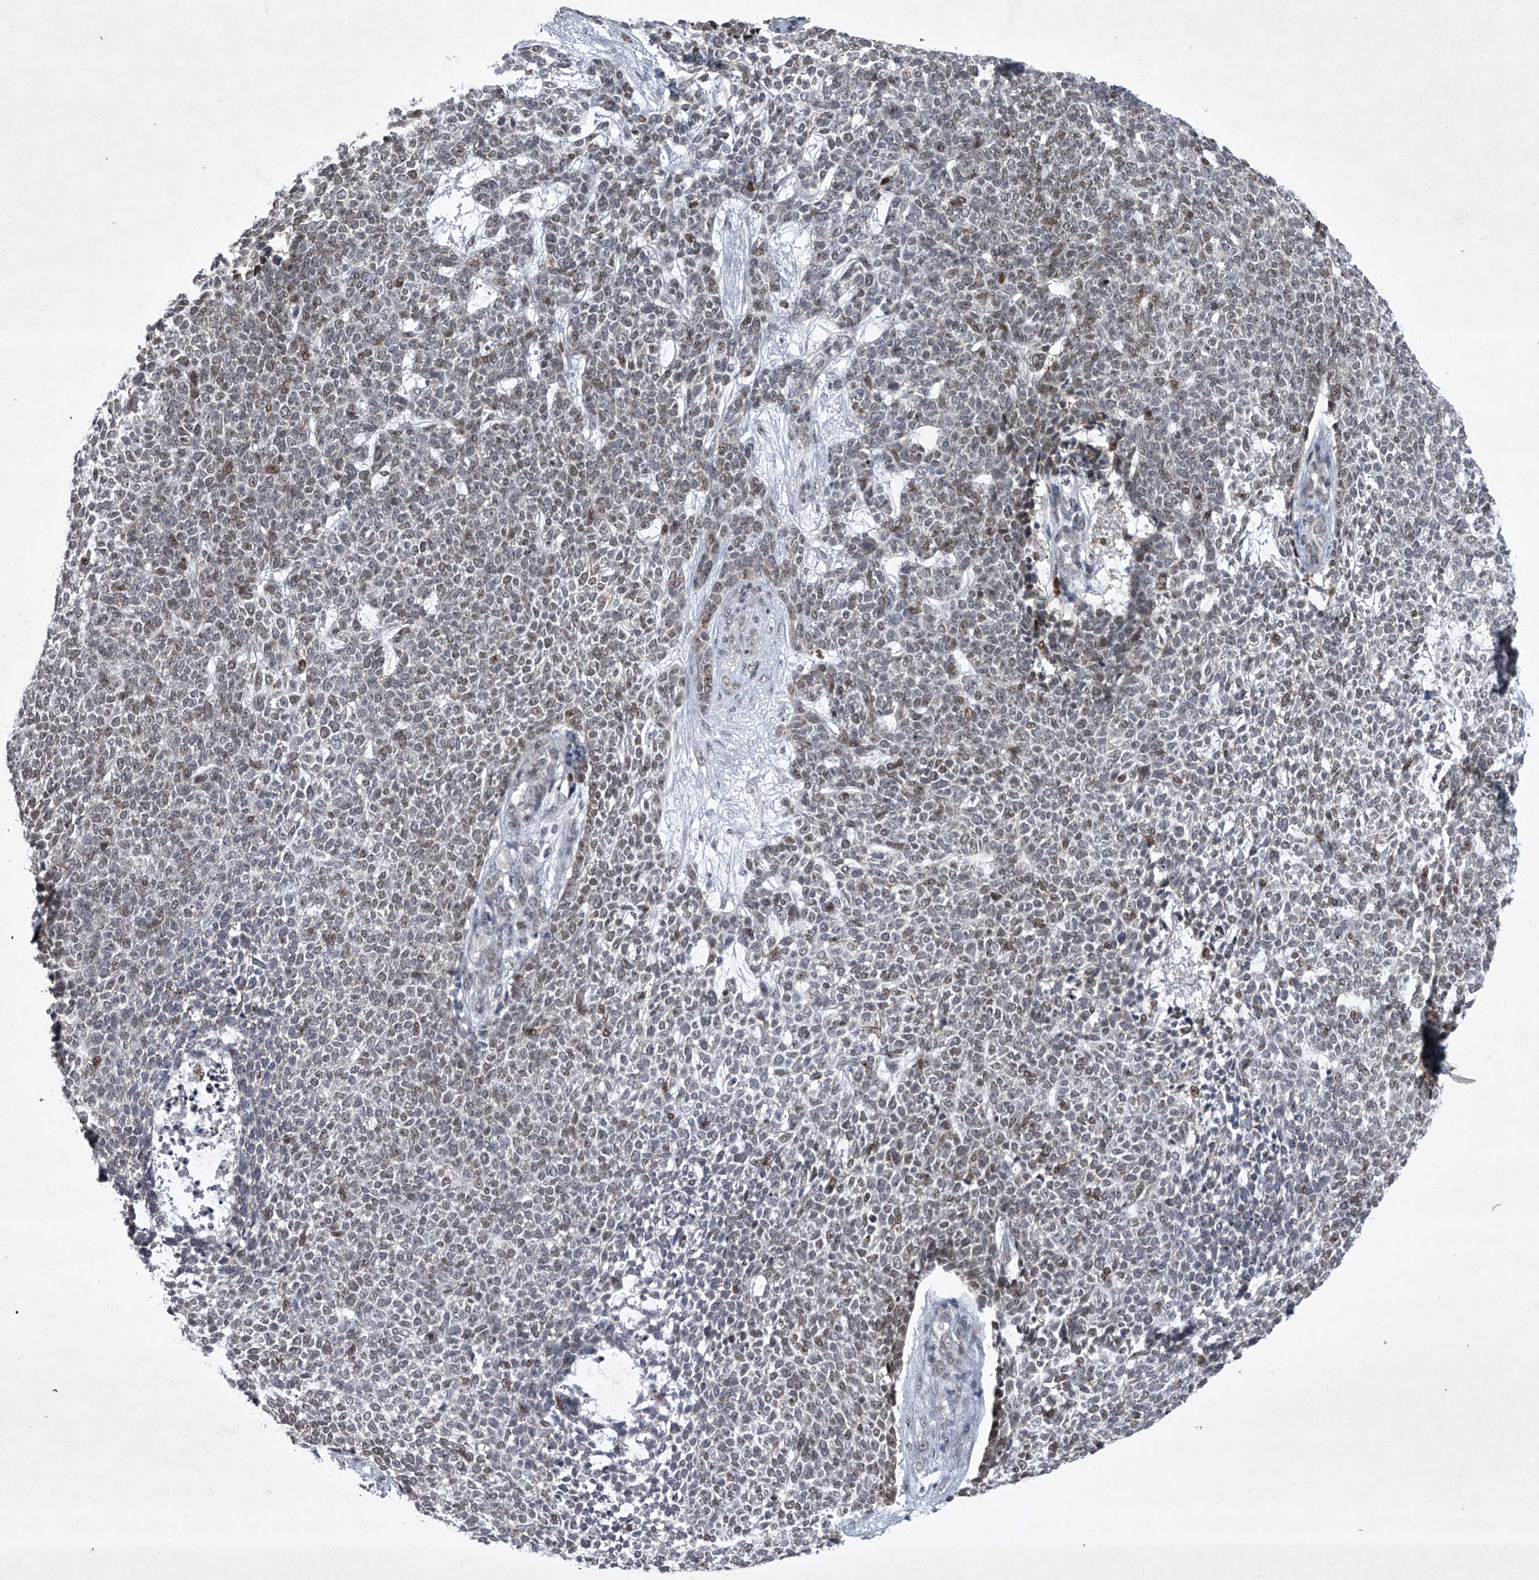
{"staining": {"intensity": "weak", "quantity": "25%-75%", "location": "nuclear"}, "tissue": "skin cancer", "cell_type": "Tumor cells", "image_type": "cancer", "snomed": [{"axis": "morphology", "description": "Basal cell carcinoma"}, {"axis": "topography", "description": "Skin"}], "caption": "DAB immunohistochemical staining of human skin basal cell carcinoma displays weak nuclear protein staining in about 25%-75% of tumor cells.", "gene": "MLLT1", "patient": {"sex": "female", "age": 84}}